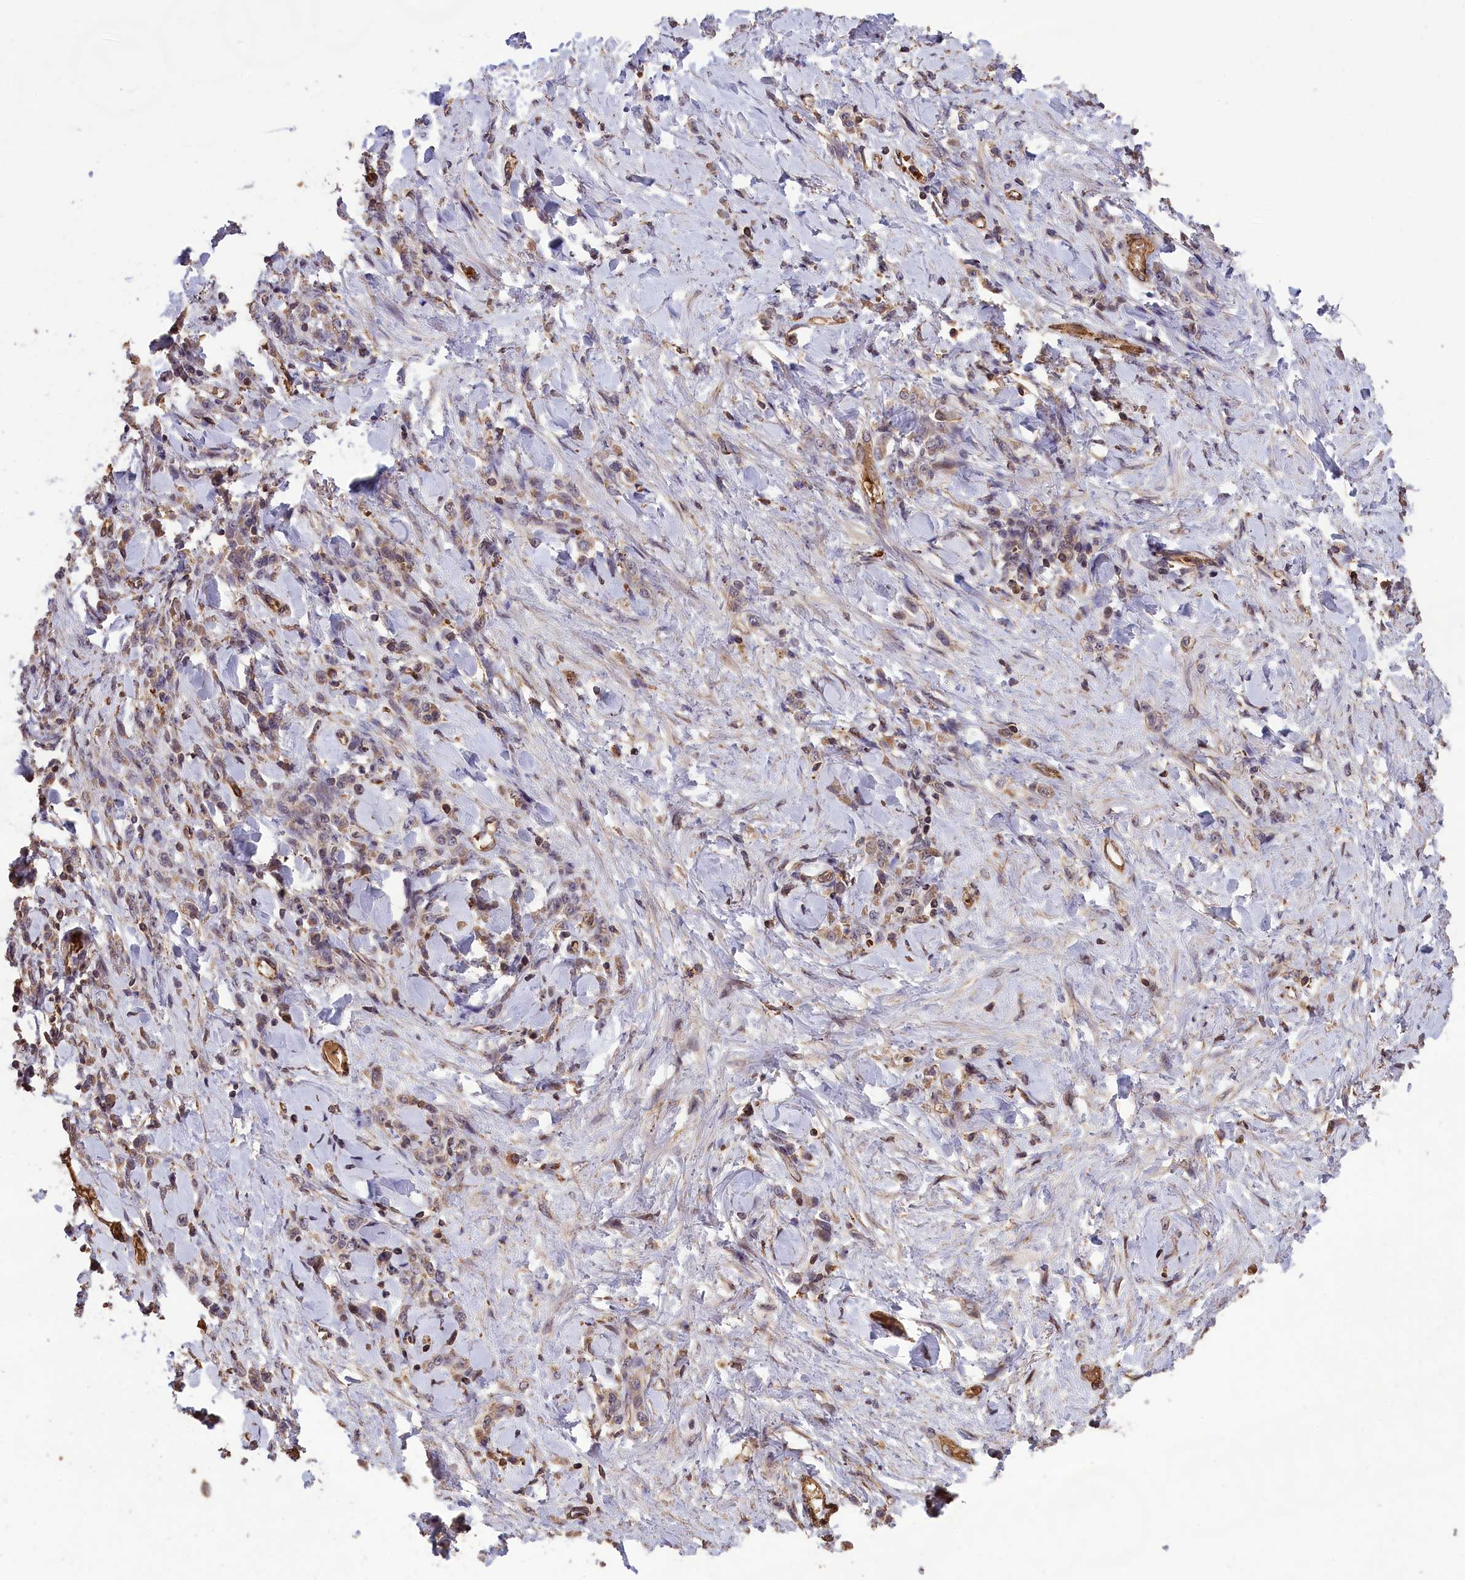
{"staining": {"intensity": "weak", "quantity": "<25%", "location": "cytoplasmic/membranous"}, "tissue": "stomach cancer", "cell_type": "Tumor cells", "image_type": "cancer", "snomed": [{"axis": "morphology", "description": "Normal tissue, NOS"}, {"axis": "morphology", "description": "Adenocarcinoma, NOS"}, {"axis": "topography", "description": "Stomach"}], "caption": "This is an immunohistochemistry (IHC) micrograph of human stomach adenocarcinoma. There is no staining in tumor cells.", "gene": "CLRN2", "patient": {"sex": "male", "age": 82}}